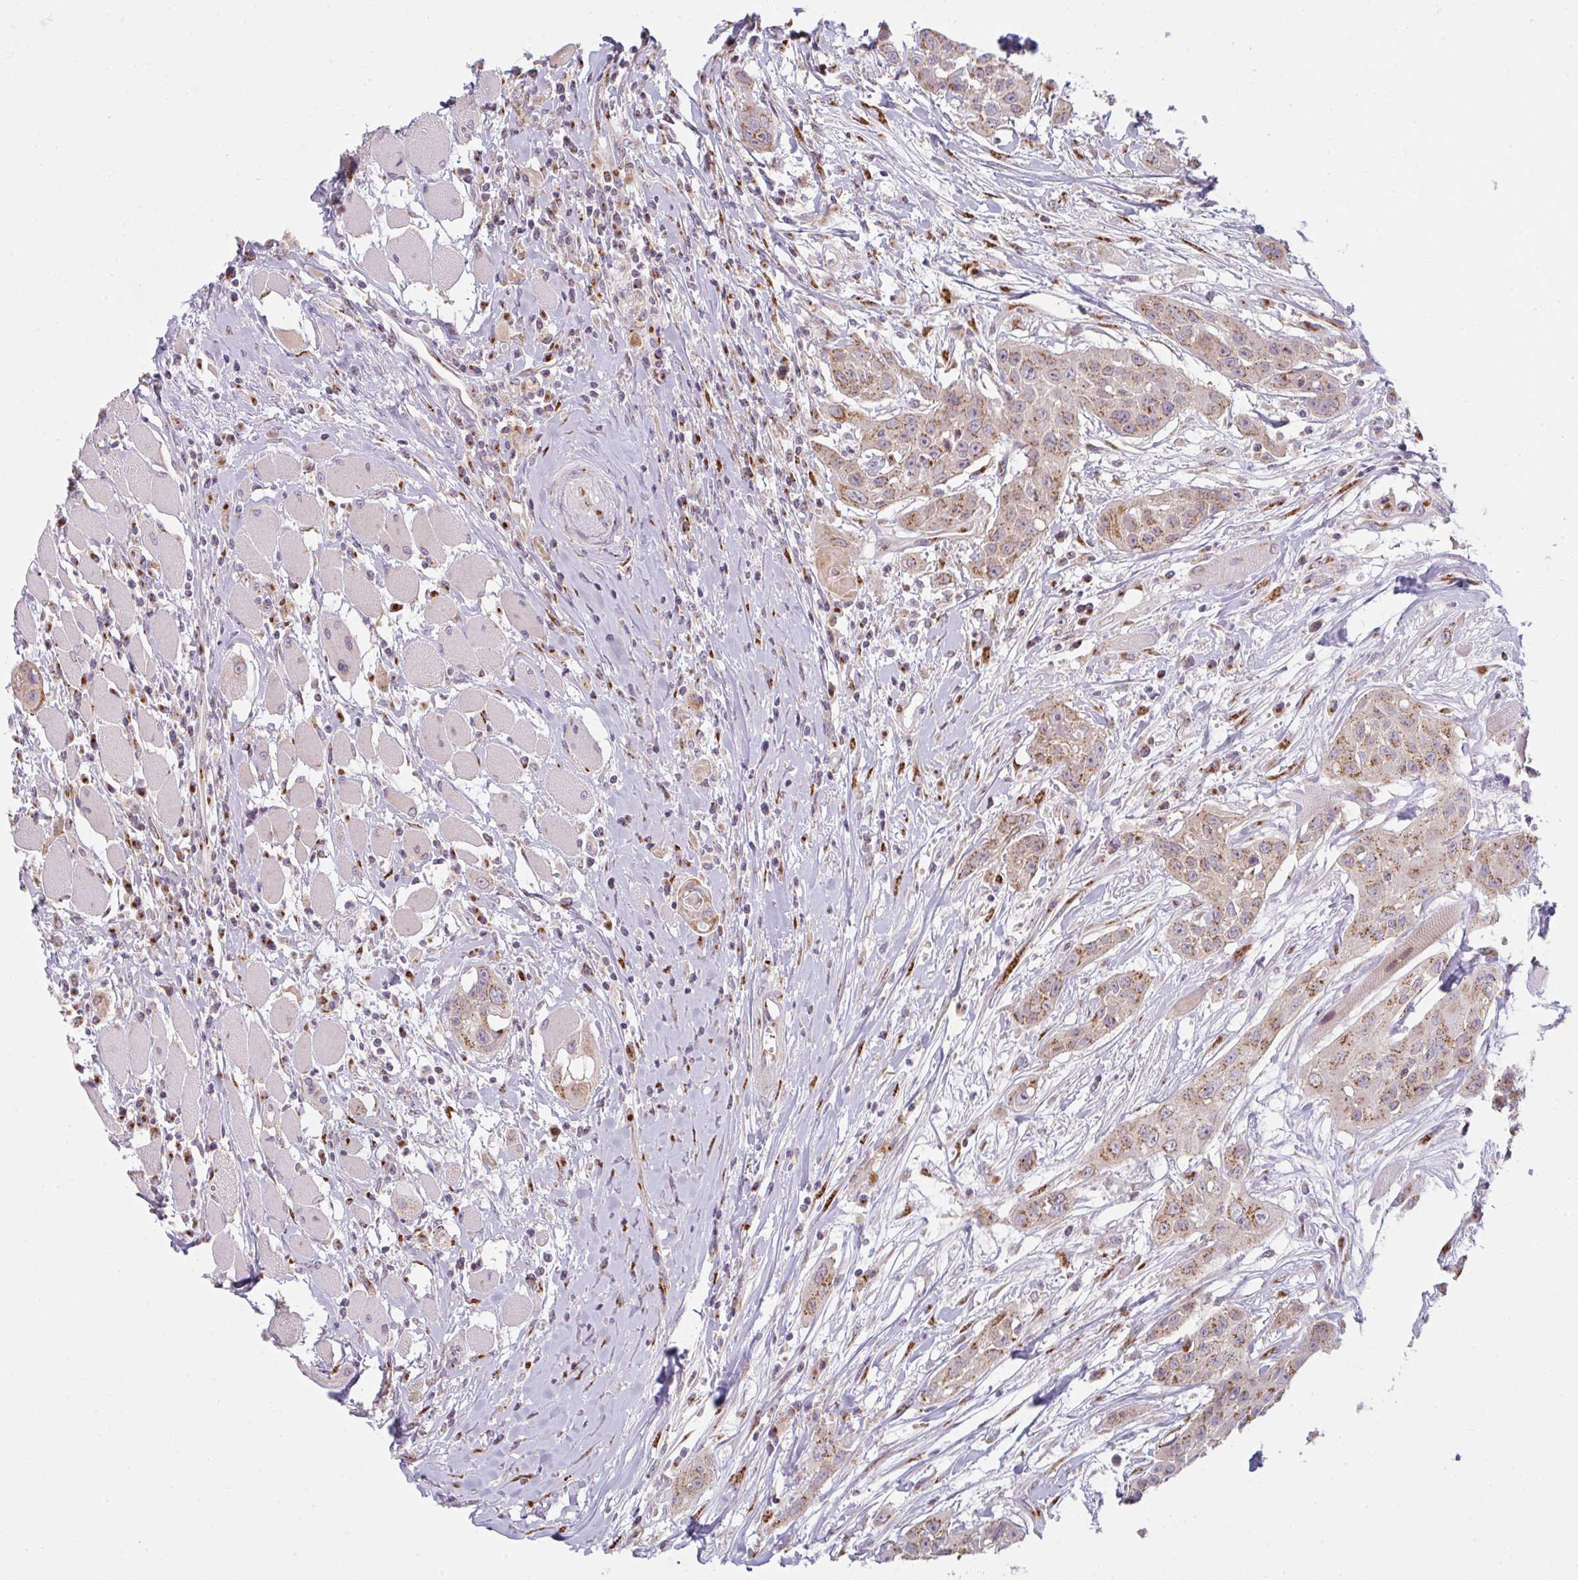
{"staining": {"intensity": "moderate", "quantity": ">75%", "location": "cytoplasmic/membranous"}, "tissue": "head and neck cancer", "cell_type": "Tumor cells", "image_type": "cancer", "snomed": [{"axis": "morphology", "description": "Squamous cell carcinoma, NOS"}, {"axis": "topography", "description": "Head-Neck"}], "caption": "DAB immunohistochemical staining of human head and neck cancer (squamous cell carcinoma) exhibits moderate cytoplasmic/membranous protein positivity in approximately >75% of tumor cells. The protein is stained brown, and the nuclei are stained in blue (DAB IHC with brightfield microscopy, high magnification).", "gene": "GVQW3", "patient": {"sex": "female", "age": 73}}